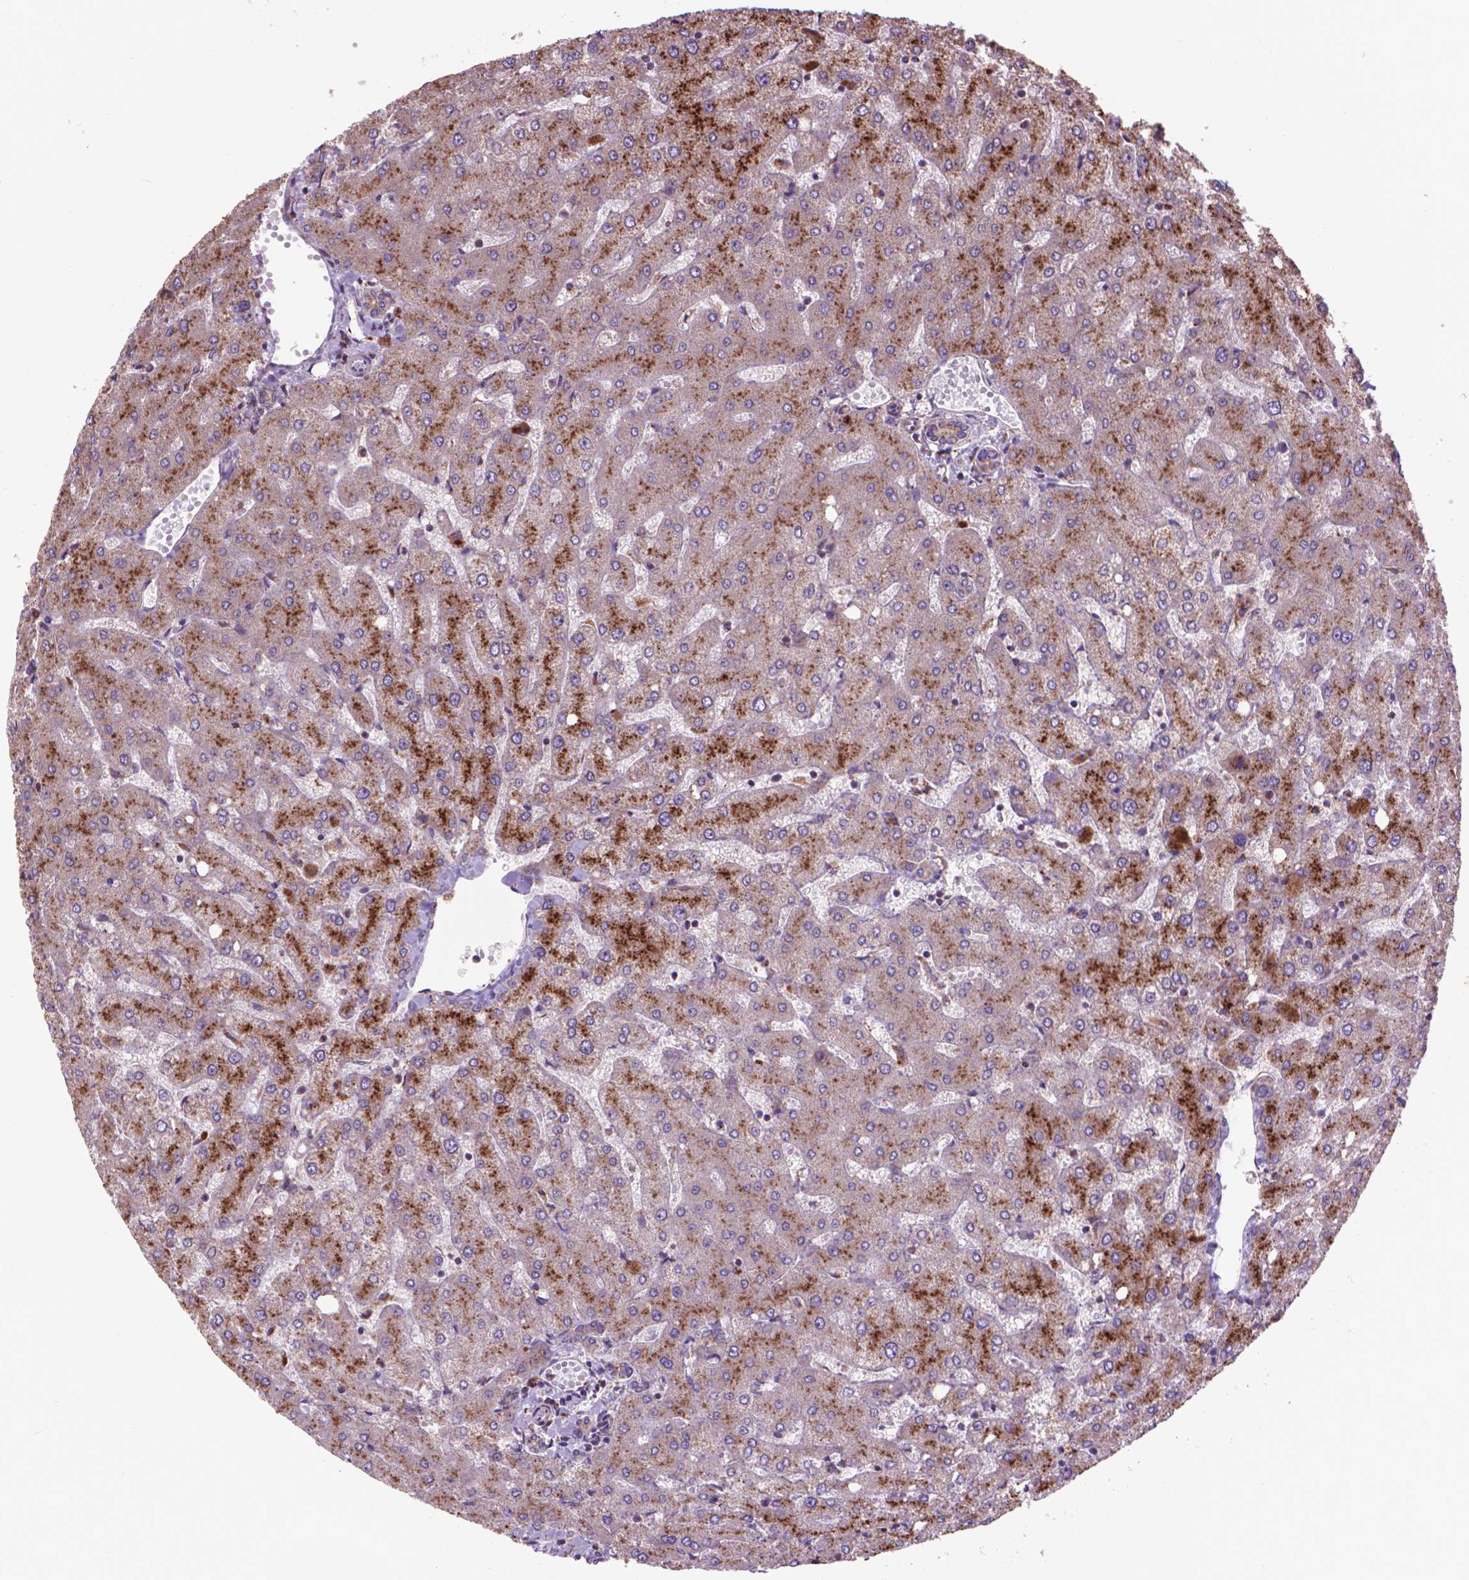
{"staining": {"intensity": "moderate", "quantity": ">75%", "location": "cytoplasmic/membranous"}, "tissue": "liver", "cell_type": "Cholangiocytes", "image_type": "normal", "snomed": [{"axis": "morphology", "description": "Normal tissue, NOS"}, {"axis": "topography", "description": "Liver"}], "caption": "Immunohistochemistry (DAB) staining of unremarkable human liver reveals moderate cytoplasmic/membranous protein positivity in about >75% of cholangiocytes.", "gene": "GLB1", "patient": {"sex": "female", "age": 54}}